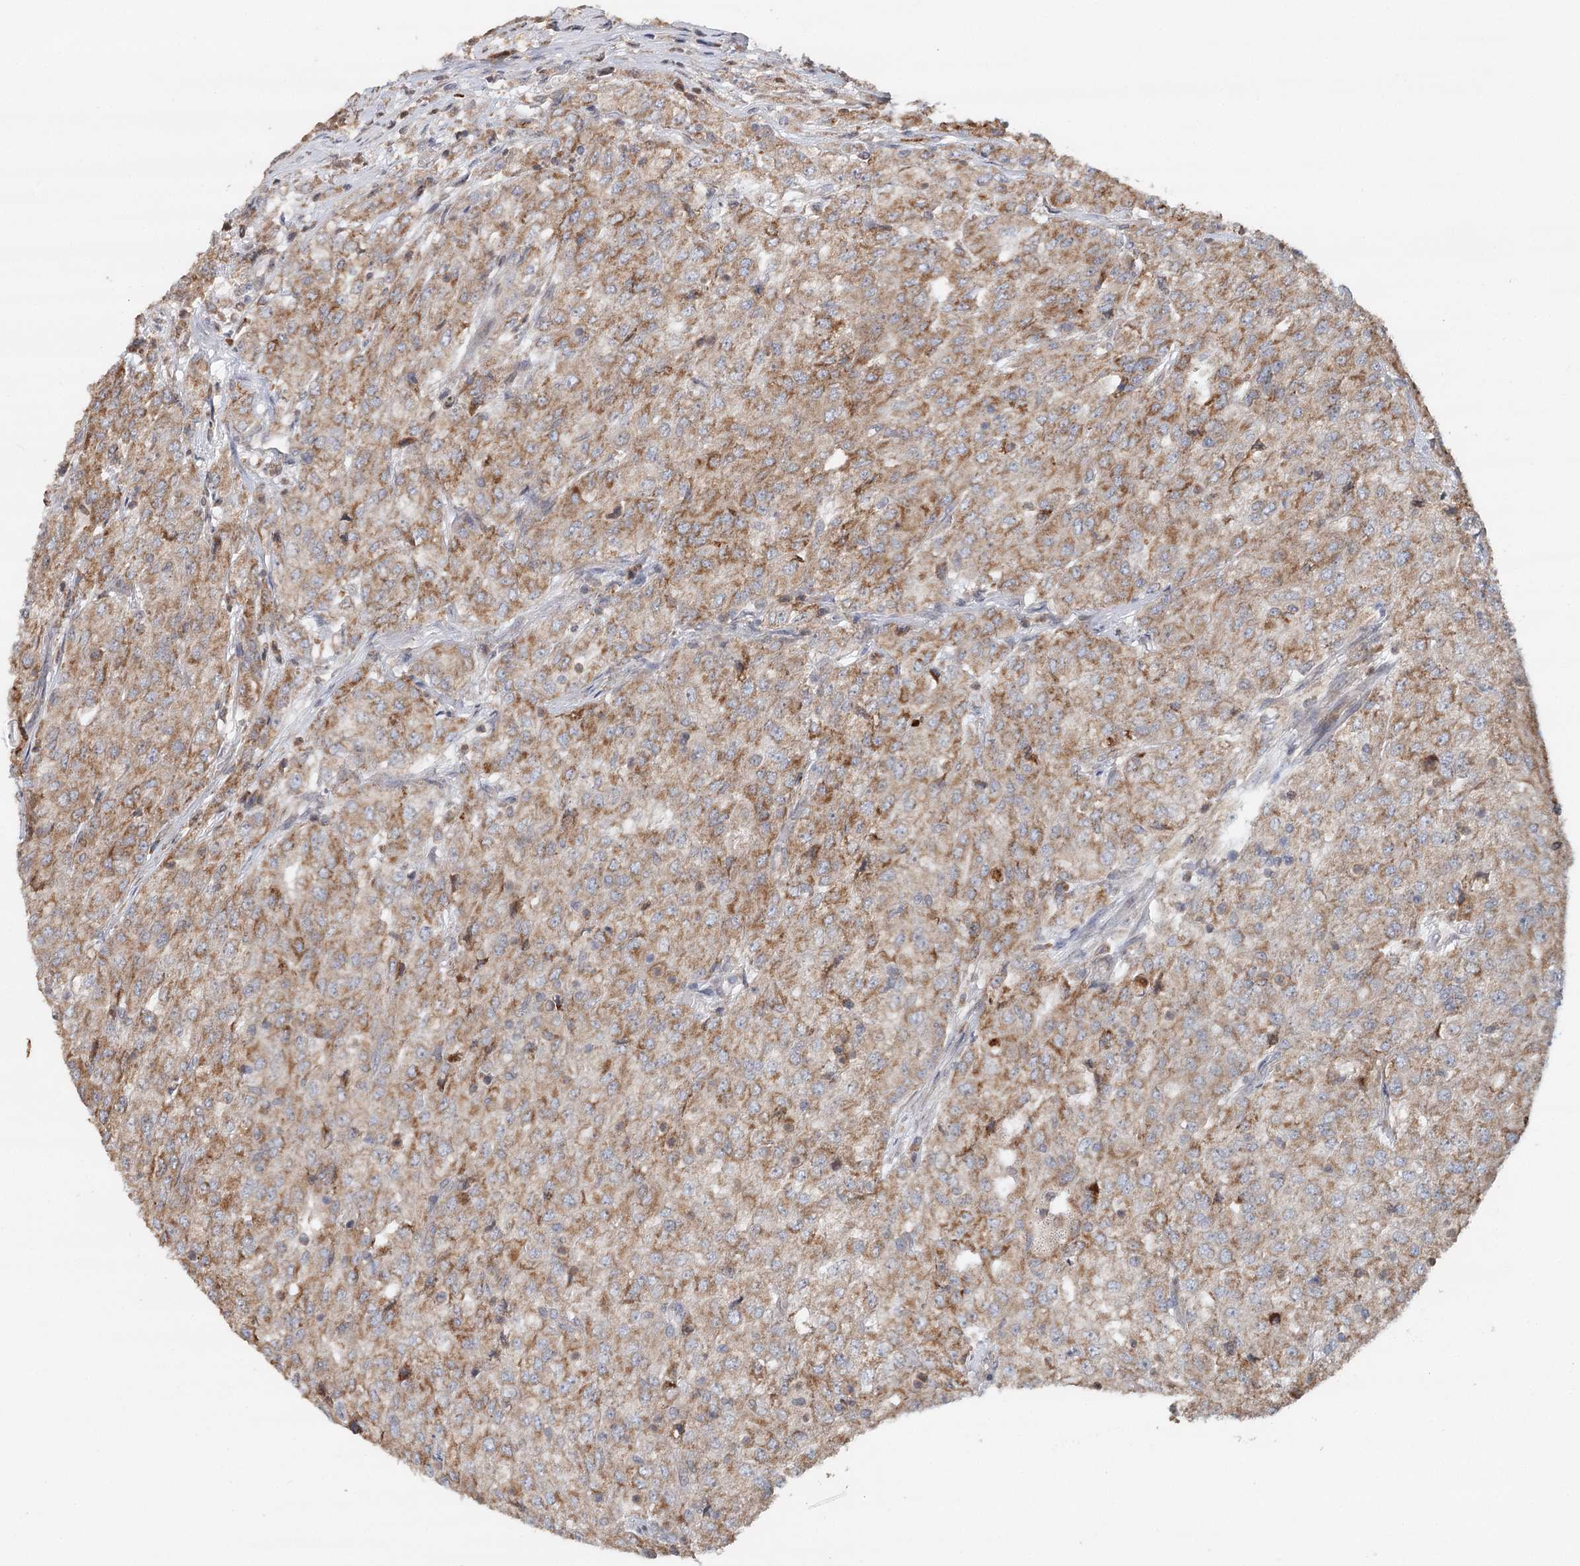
{"staining": {"intensity": "moderate", "quantity": ">75%", "location": "cytoplasmic/membranous"}, "tissue": "renal cancer", "cell_type": "Tumor cells", "image_type": "cancer", "snomed": [{"axis": "morphology", "description": "Adenocarcinoma, NOS"}, {"axis": "topography", "description": "Kidney"}], "caption": "Immunohistochemistry (IHC) (DAB) staining of adenocarcinoma (renal) displays moderate cytoplasmic/membranous protein staining in approximately >75% of tumor cells.", "gene": "RNF111", "patient": {"sex": "female", "age": 54}}